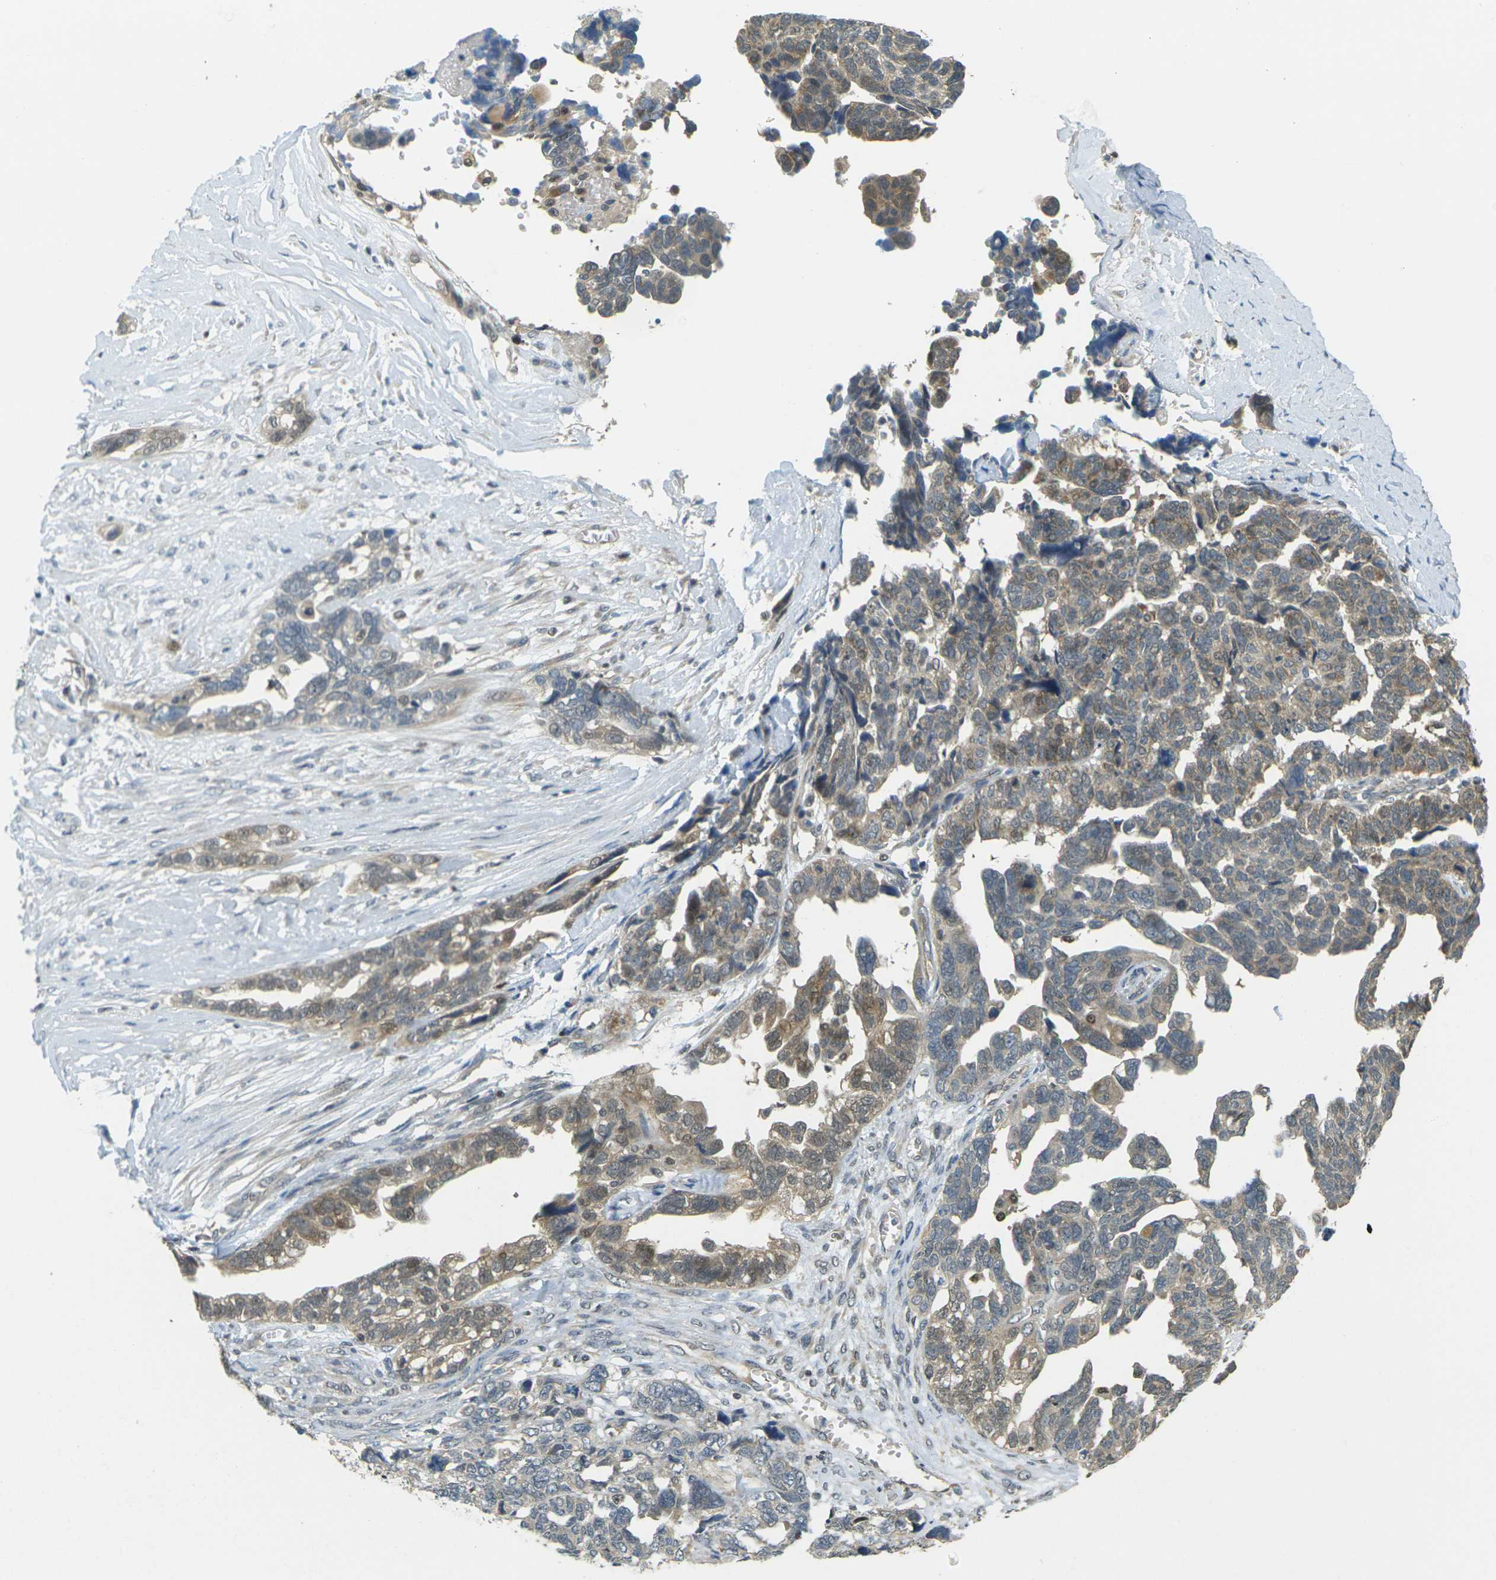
{"staining": {"intensity": "weak", "quantity": ">75%", "location": "cytoplasmic/membranous"}, "tissue": "ovarian cancer", "cell_type": "Tumor cells", "image_type": "cancer", "snomed": [{"axis": "morphology", "description": "Cystadenocarcinoma, serous, NOS"}, {"axis": "topography", "description": "Ovary"}], "caption": "Ovarian cancer (serous cystadenocarcinoma) was stained to show a protein in brown. There is low levels of weak cytoplasmic/membranous staining in approximately >75% of tumor cells.", "gene": "KLHL8", "patient": {"sex": "female", "age": 79}}